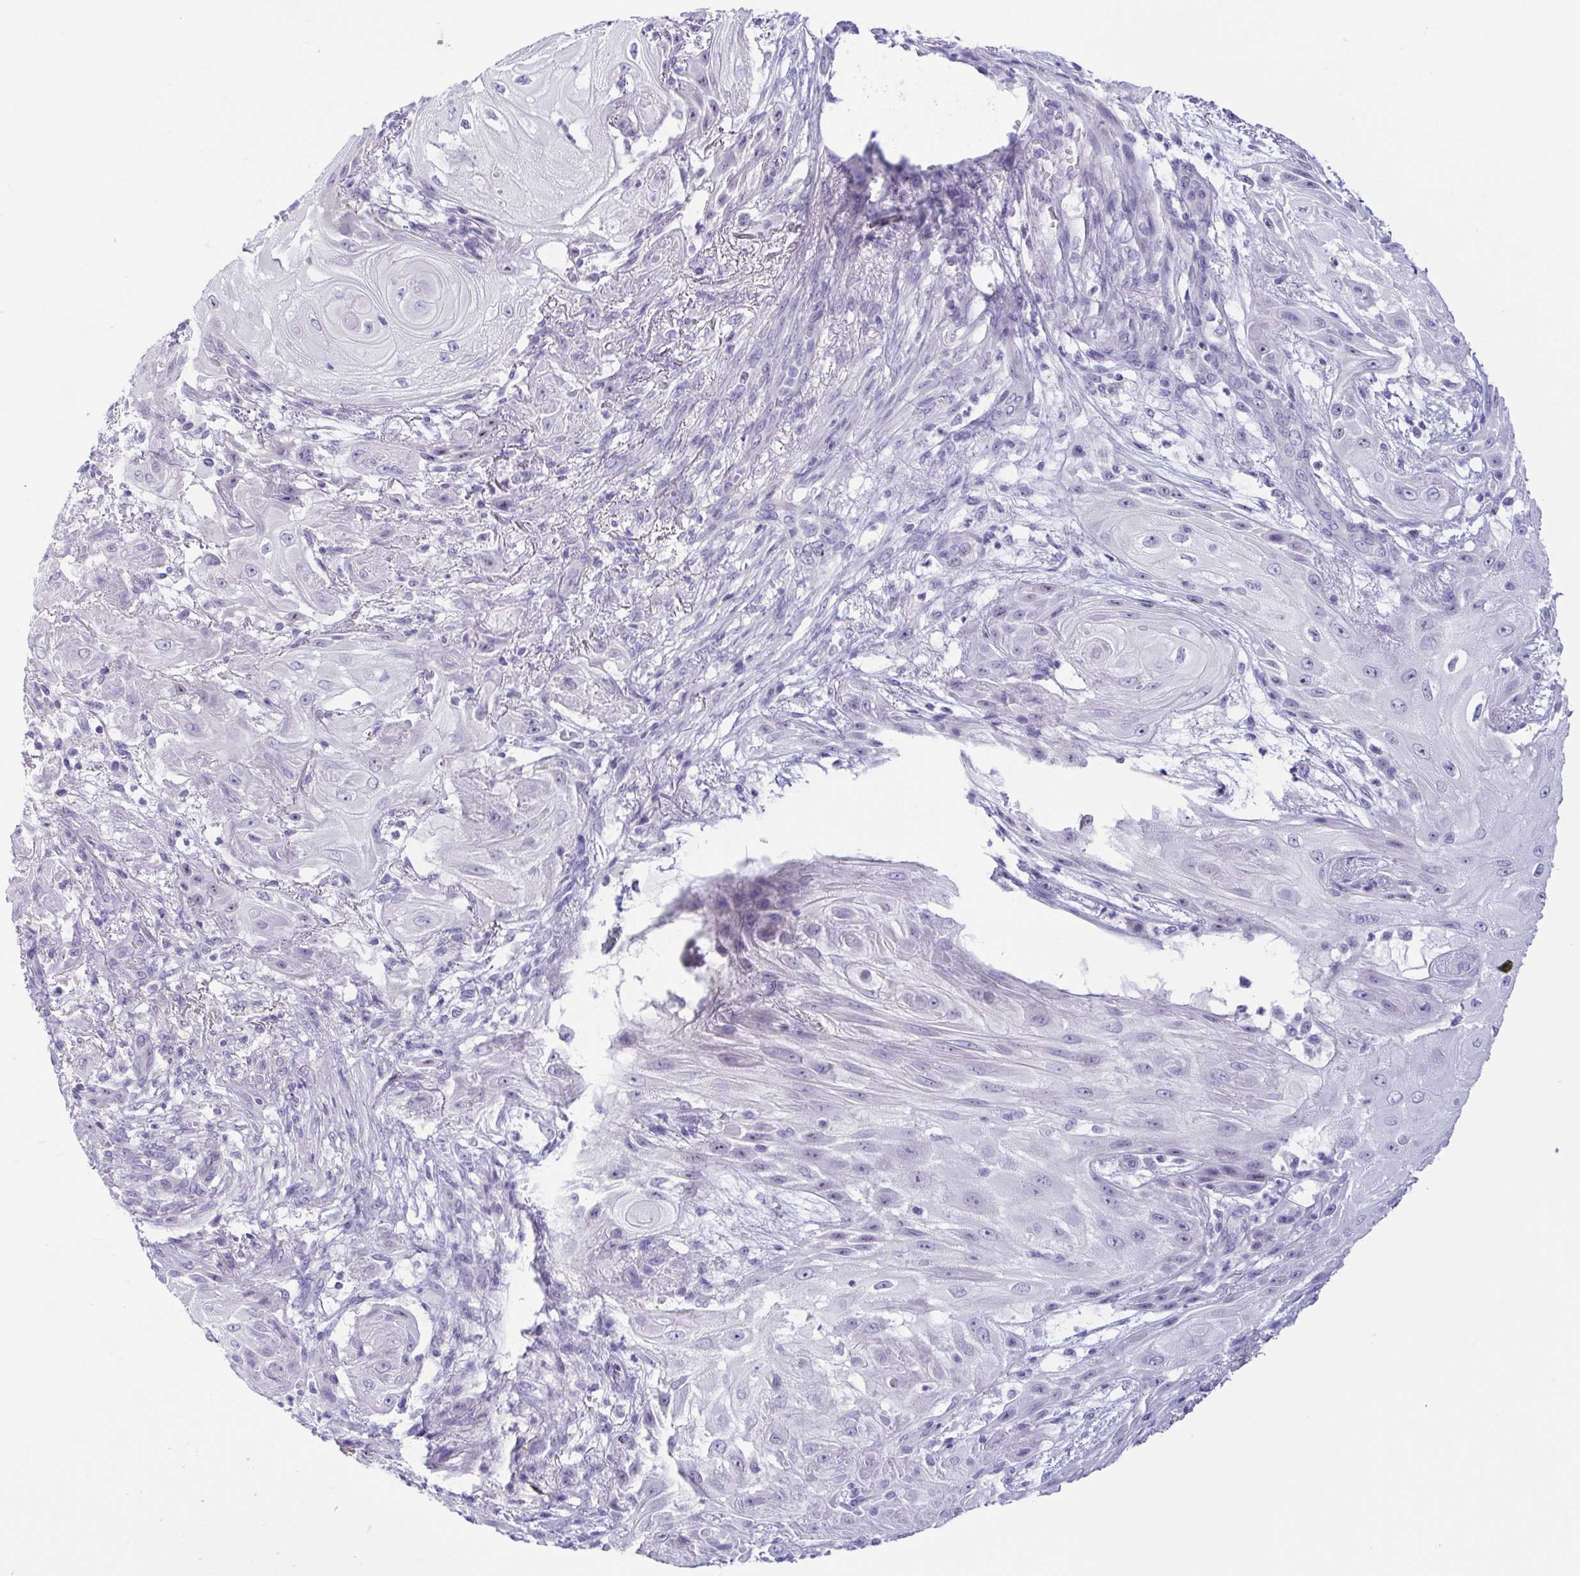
{"staining": {"intensity": "negative", "quantity": "none", "location": "none"}, "tissue": "skin cancer", "cell_type": "Tumor cells", "image_type": "cancer", "snomed": [{"axis": "morphology", "description": "Squamous cell carcinoma, NOS"}, {"axis": "topography", "description": "Skin"}], "caption": "This is a image of immunohistochemistry (IHC) staining of skin cancer (squamous cell carcinoma), which shows no positivity in tumor cells.", "gene": "MYL7", "patient": {"sex": "male", "age": 62}}